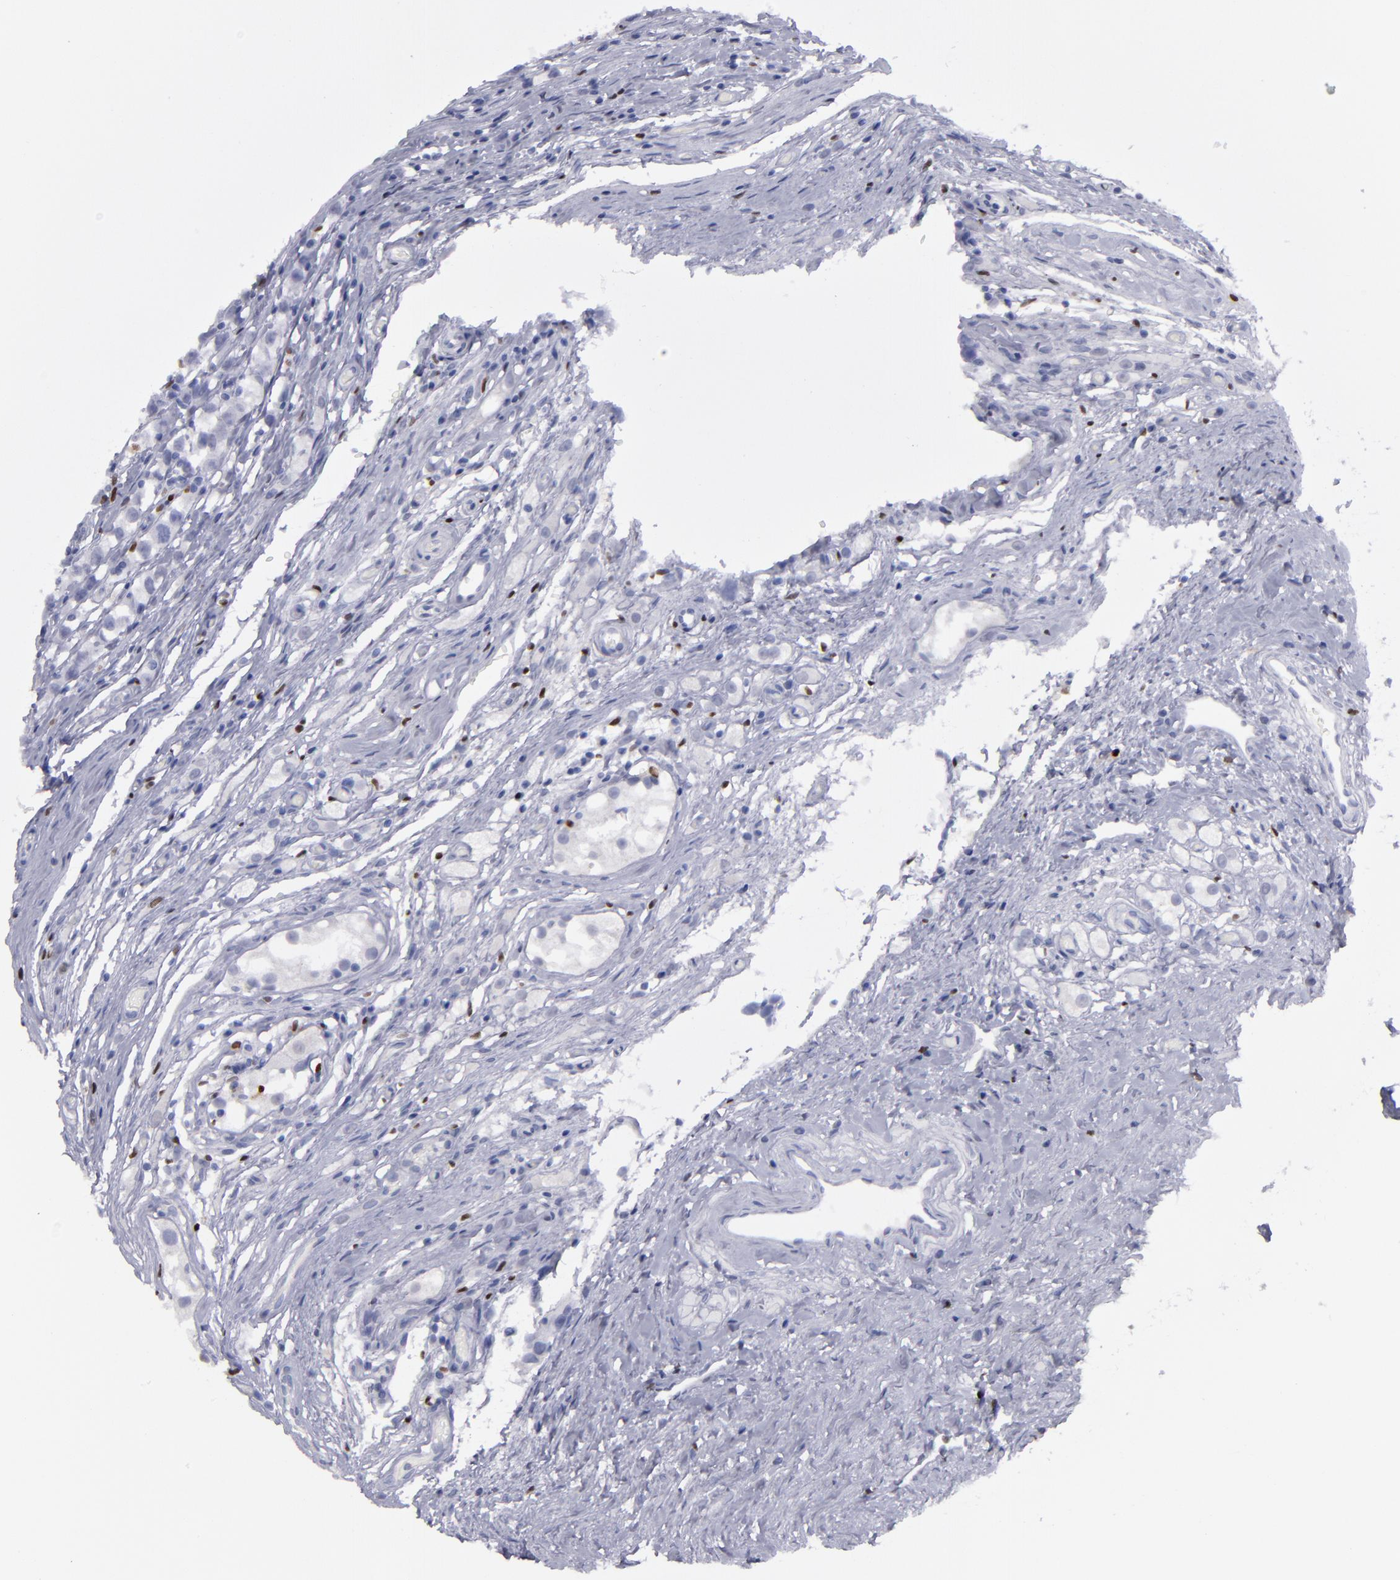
{"staining": {"intensity": "negative", "quantity": "none", "location": "none"}, "tissue": "testis cancer", "cell_type": "Tumor cells", "image_type": "cancer", "snomed": [{"axis": "morphology", "description": "Seminoma, NOS"}, {"axis": "topography", "description": "Testis"}], "caption": "The micrograph reveals no staining of tumor cells in testis cancer.", "gene": "IRF8", "patient": {"sex": "male", "age": 35}}